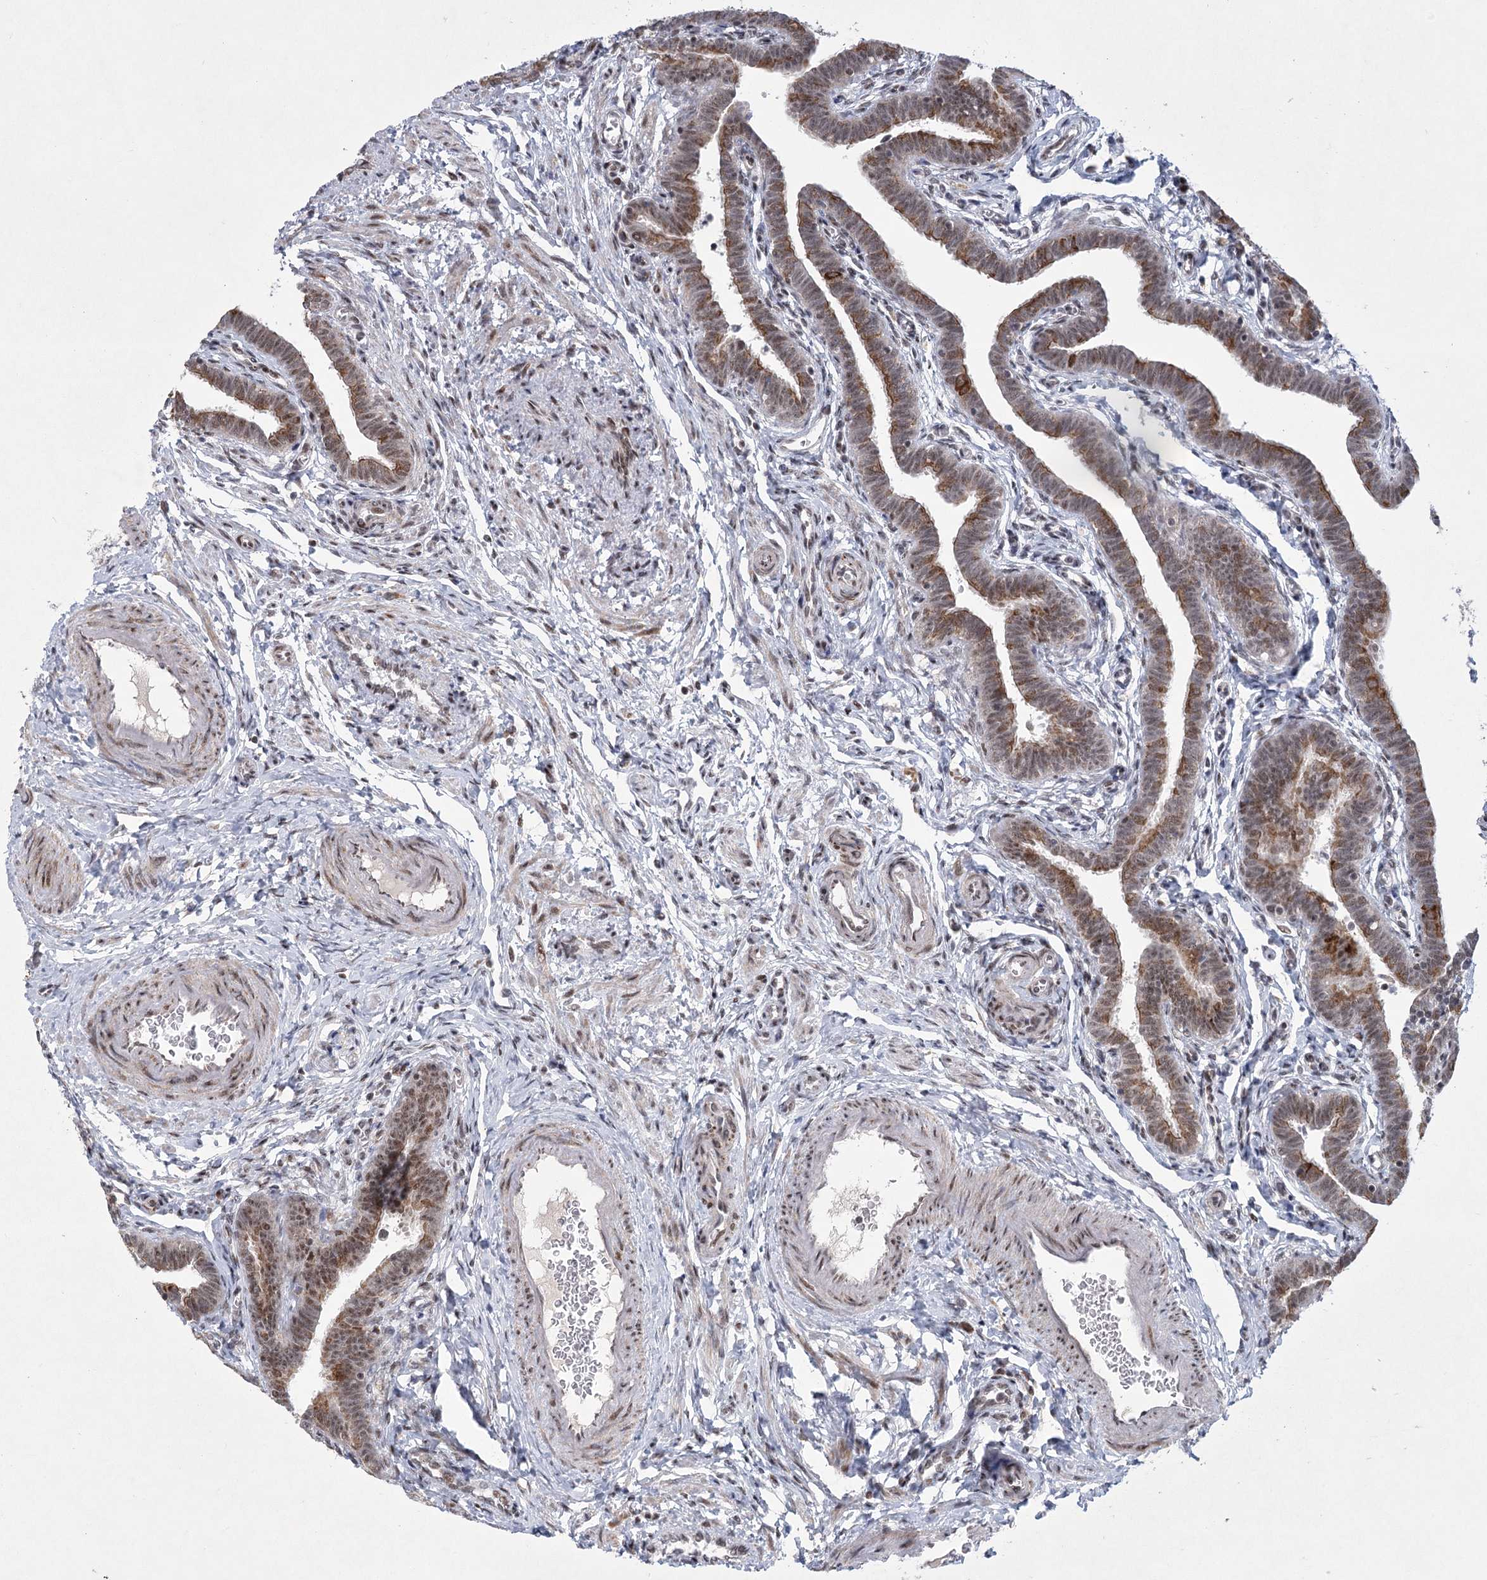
{"staining": {"intensity": "moderate", "quantity": "25%-75%", "location": "cytoplasmic/membranous,nuclear"}, "tissue": "fallopian tube", "cell_type": "Glandular cells", "image_type": "normal", "snomed": [{"axis": "morphology", "description": "Normal tissue, NOS"}, {"axis": "topography", "description": "Fallopian tube"}], "caption": "Protein staining of benign fallopian tube exhibits moderate cytoplasmic/membranous,nuclear expression in about 25%-75% of glandular cells. Ihc stains the protein in brown and the nuclei are stained blue.", "gene": "CIB4", "patient": {"sex": "female", "age": 36}}